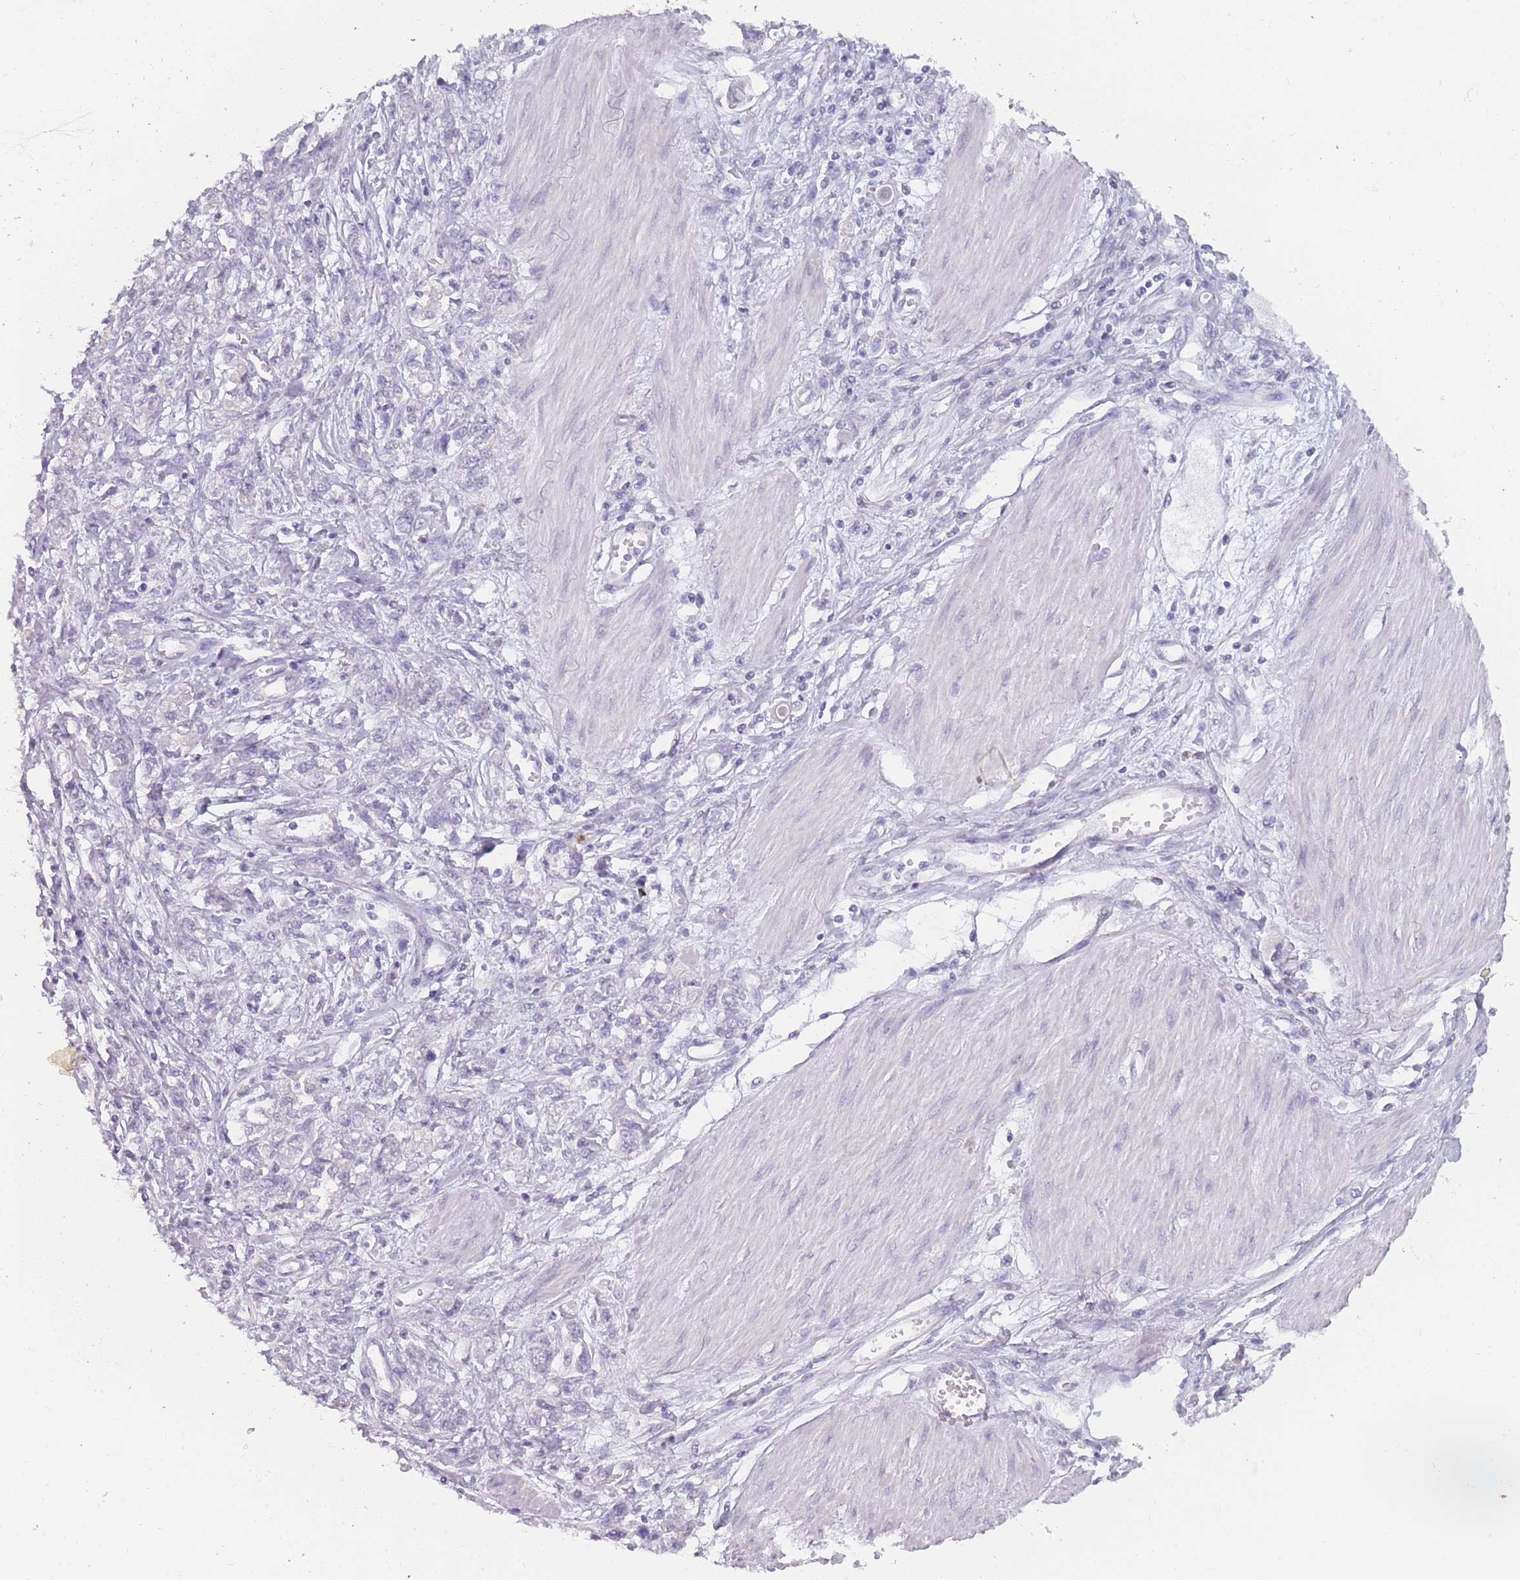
{"staining": {"intensity": "negative", "quantity": "none", "location": "none"}, "tissue": "stomach cancer", "cell_type": "Tumor cells", "image_type": "cancer", "snomed": [{"axis": "morphology", "description": "Adenocarcinoma, NOS"}, {"axis": "topography", "description": "Stomach"}], "caption": "A histopathology image of human stomach cancer (adenocarcinoma) is negative for staining in tumor cells.", "gene": "INS", "patient": {"sex": "female", "age": 76}}